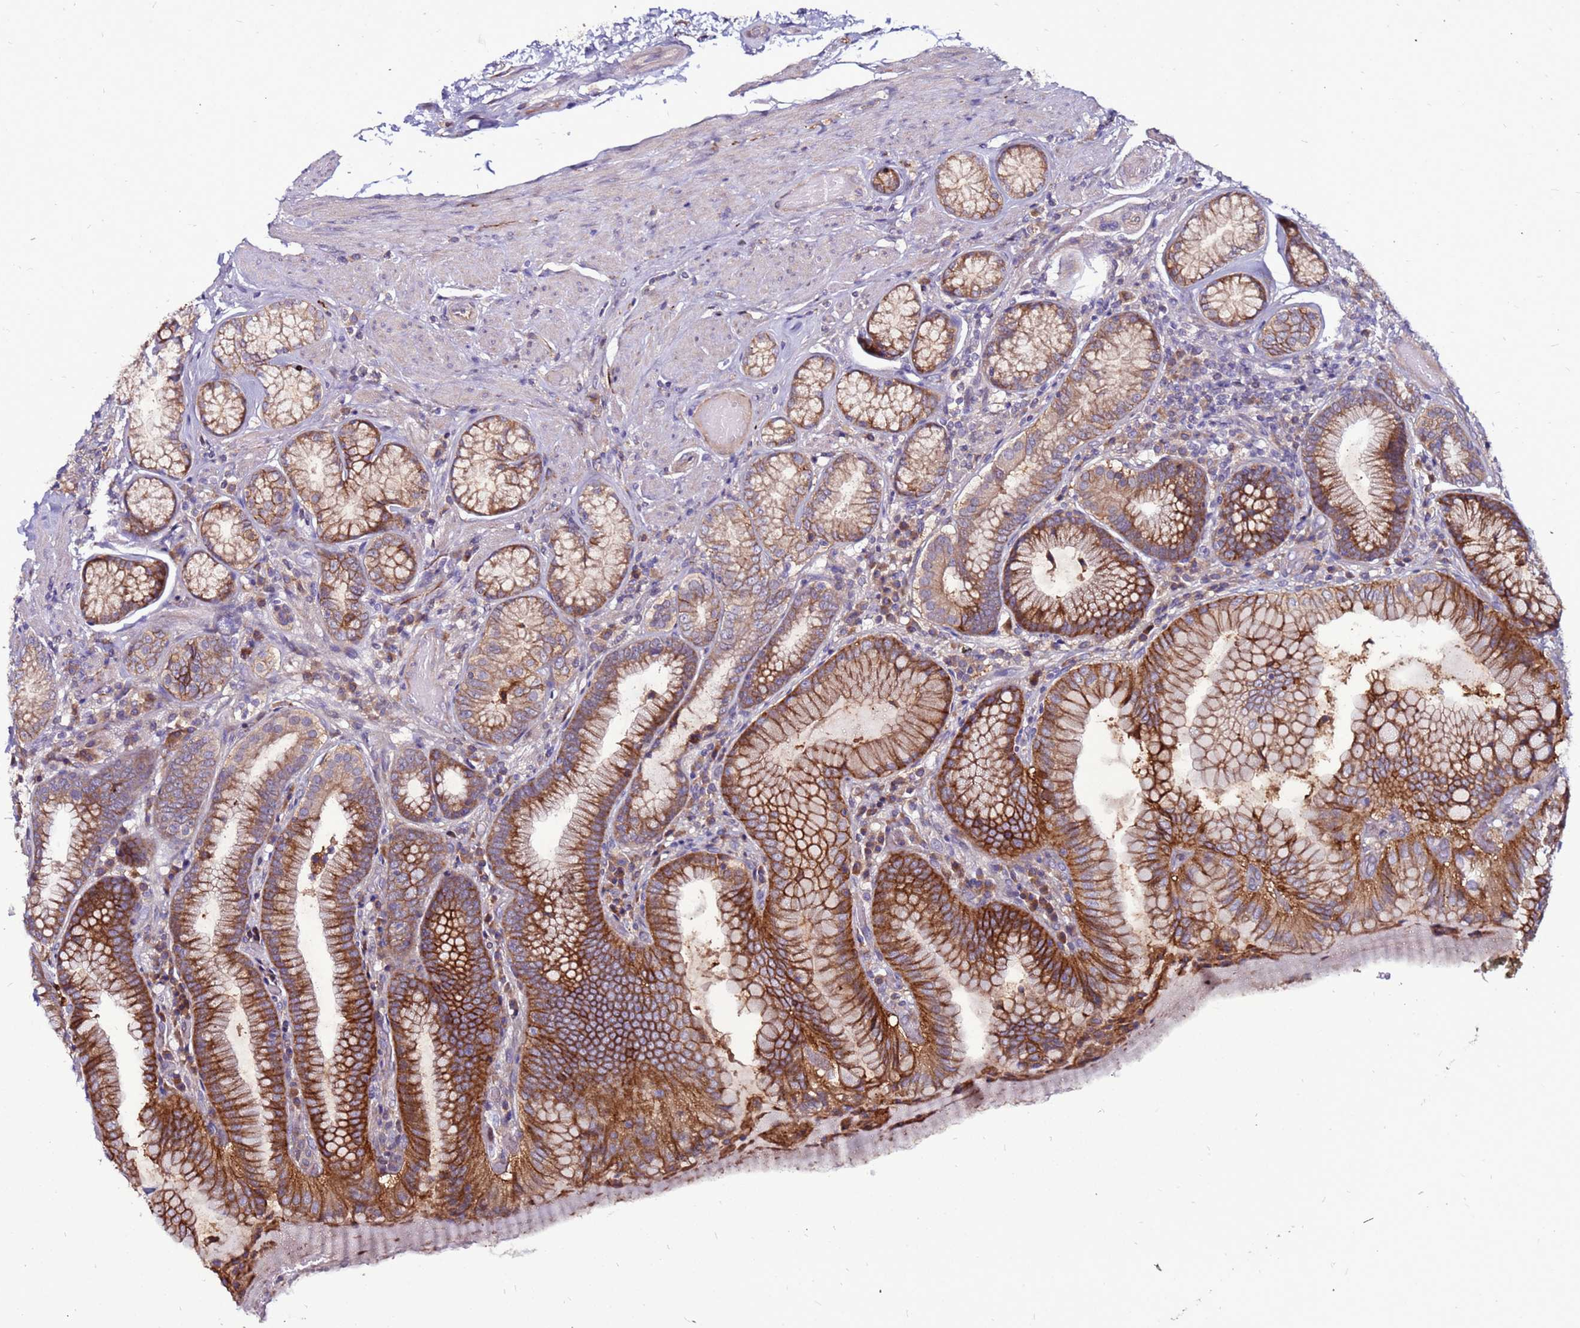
{"staining": {"intensity": "strong", "quantity": ">75%", "location": "cytoplasmic/membranous"}, "tissue": "stomach", "cell_type": "Glandular cells", "image_type": "normal", "snomed": [{"axis": "morphology", "description": "Normal tissue, NOS"}, {"axis": "topography", "description": "Stomach, upper"}, {"axis": "topography", "description": "Stomach, lower"}], "caption": "Stomach stained for a protein (brown) reveals strong cytoplasmic/membranous positive positivity in approximately >75% of glandular cells.", "gene": "GPN3", "patient": {"sex": "female", "age": 76}}